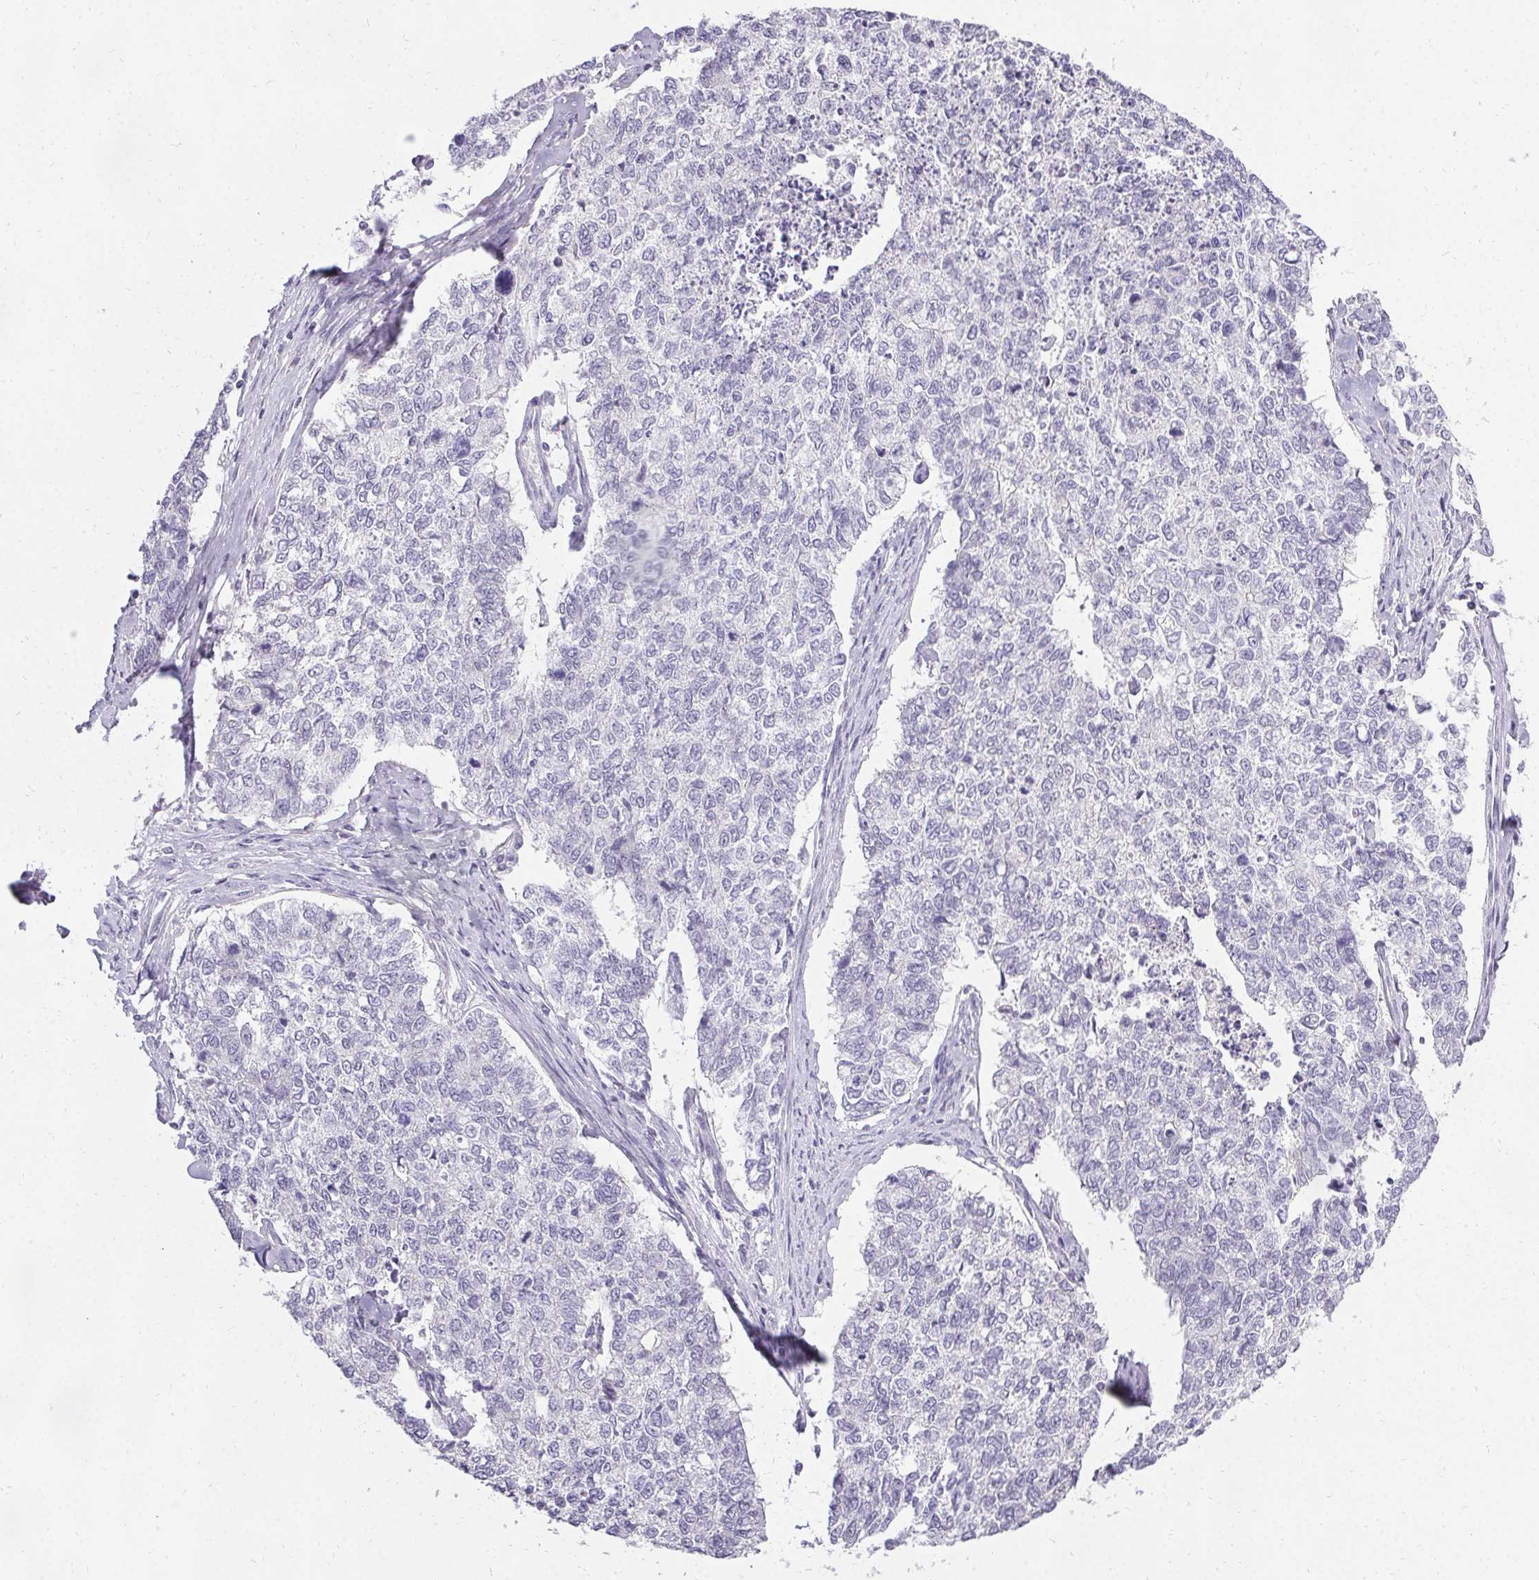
{"staining": {"intensity": "negative", "quantity": "none", "location": "none"}, "tissue": "cervical cancer", "cell_type": "Tumor cells", "image_type": "cancer", "snomed": [{"axis": "morphology", "description": "Adenocarcinoma, NOS"}, {"axis": "topography", "description": "Cervix"}], "caption": "Tumor cells show no significant protein positivity in cervical cancer.", "gene": "PMEL", "patient": {"sex": "female", "age": 63}}